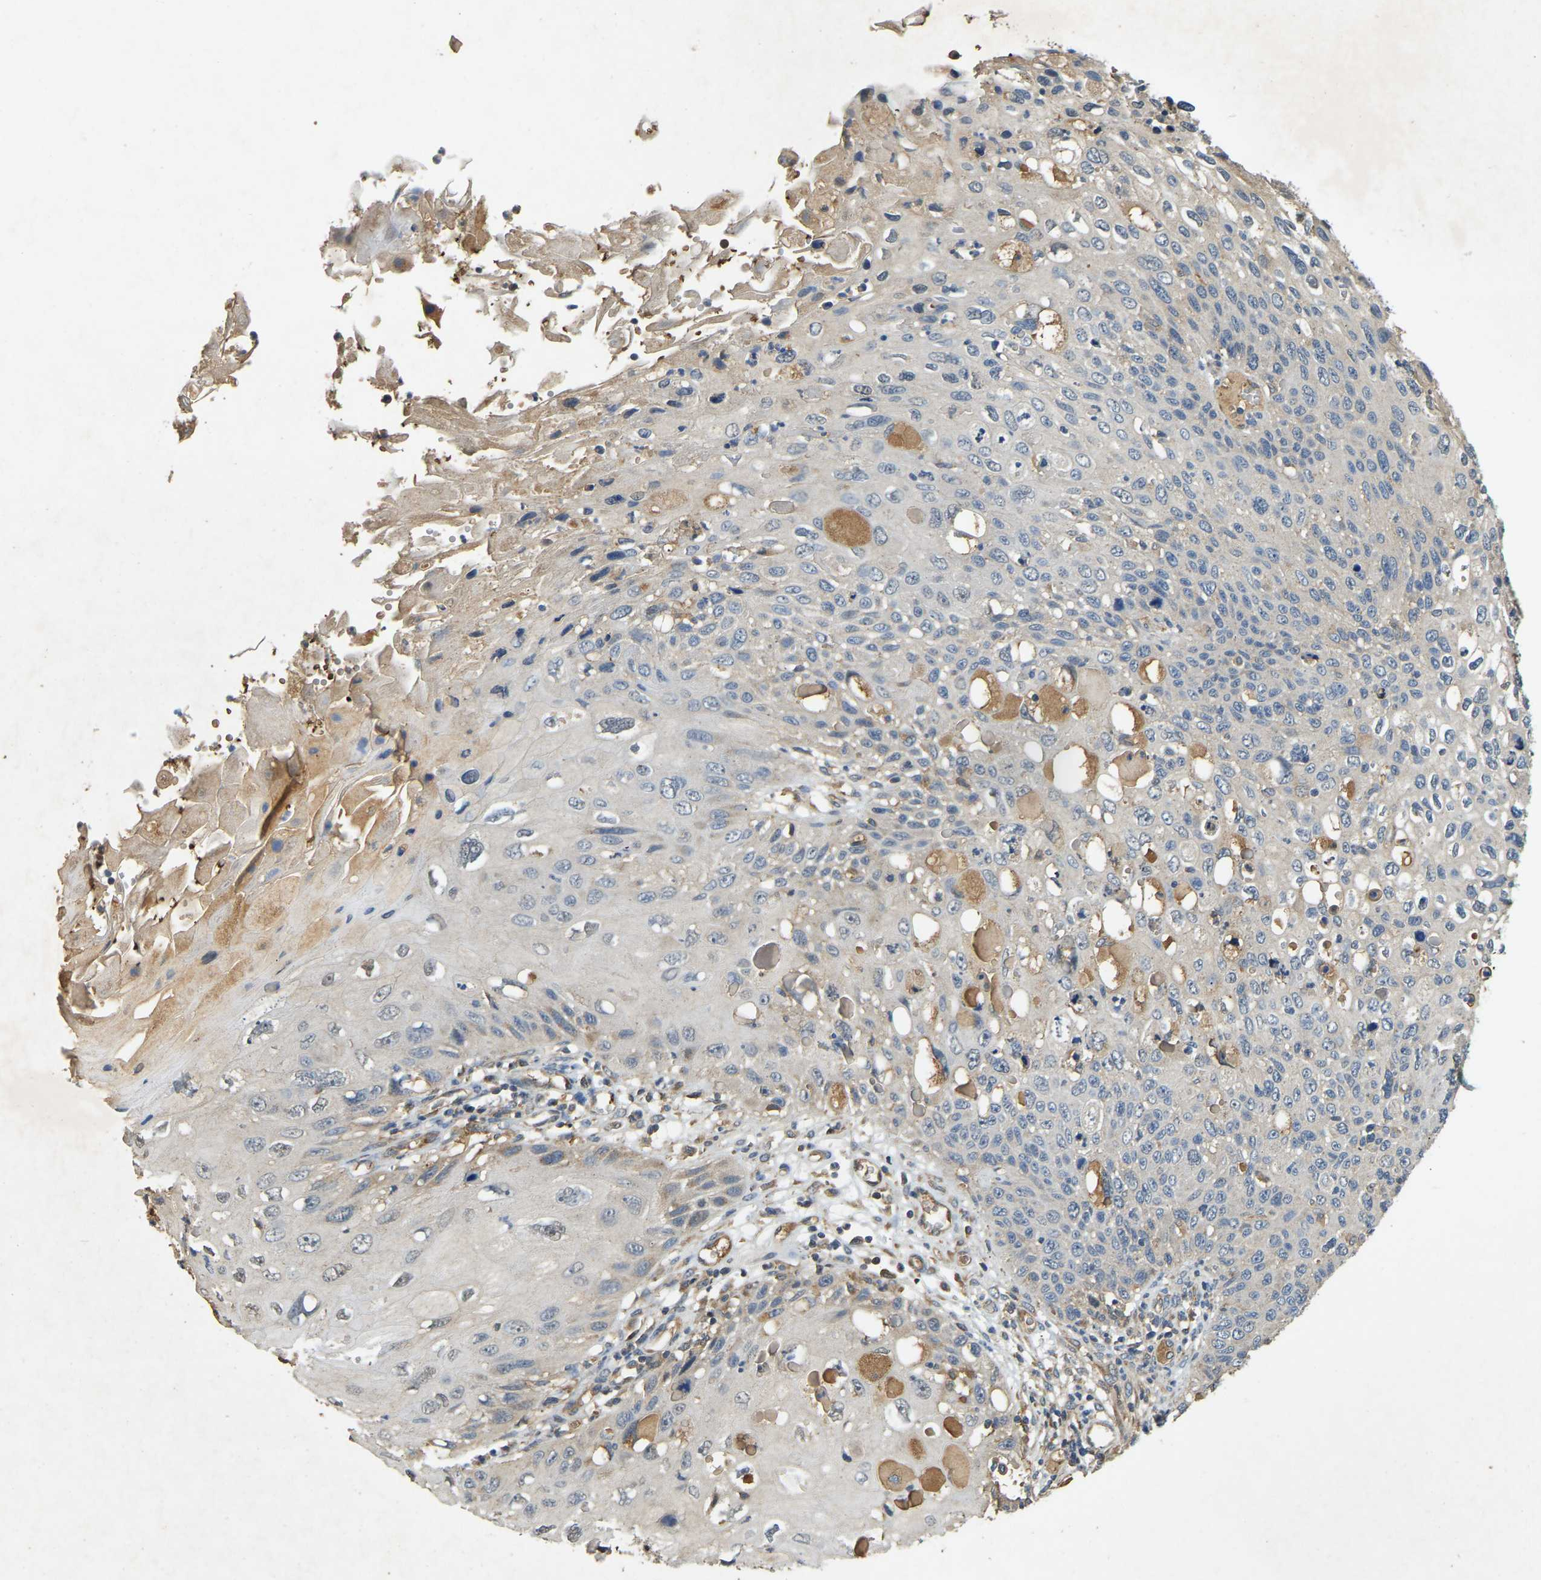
{"staining": {"intensity": "negative", "quantity": "none", "location": "none"}, "tissue": "cervical cancer", "cell_type": "Tumor cells", "image_type": "cancer", "snomed": [{"axis": "morphology", "description": "Squamous cell carcinoma, NOS"}, {"axis": "topography", "description": "Cervix"}], "caption": "Immunohistochemistry of cervical squamous cell carcinoma shows no staining in tumor cells.", "gene": "CFLAR", "patient": {"sex": "female", "age": 70}}